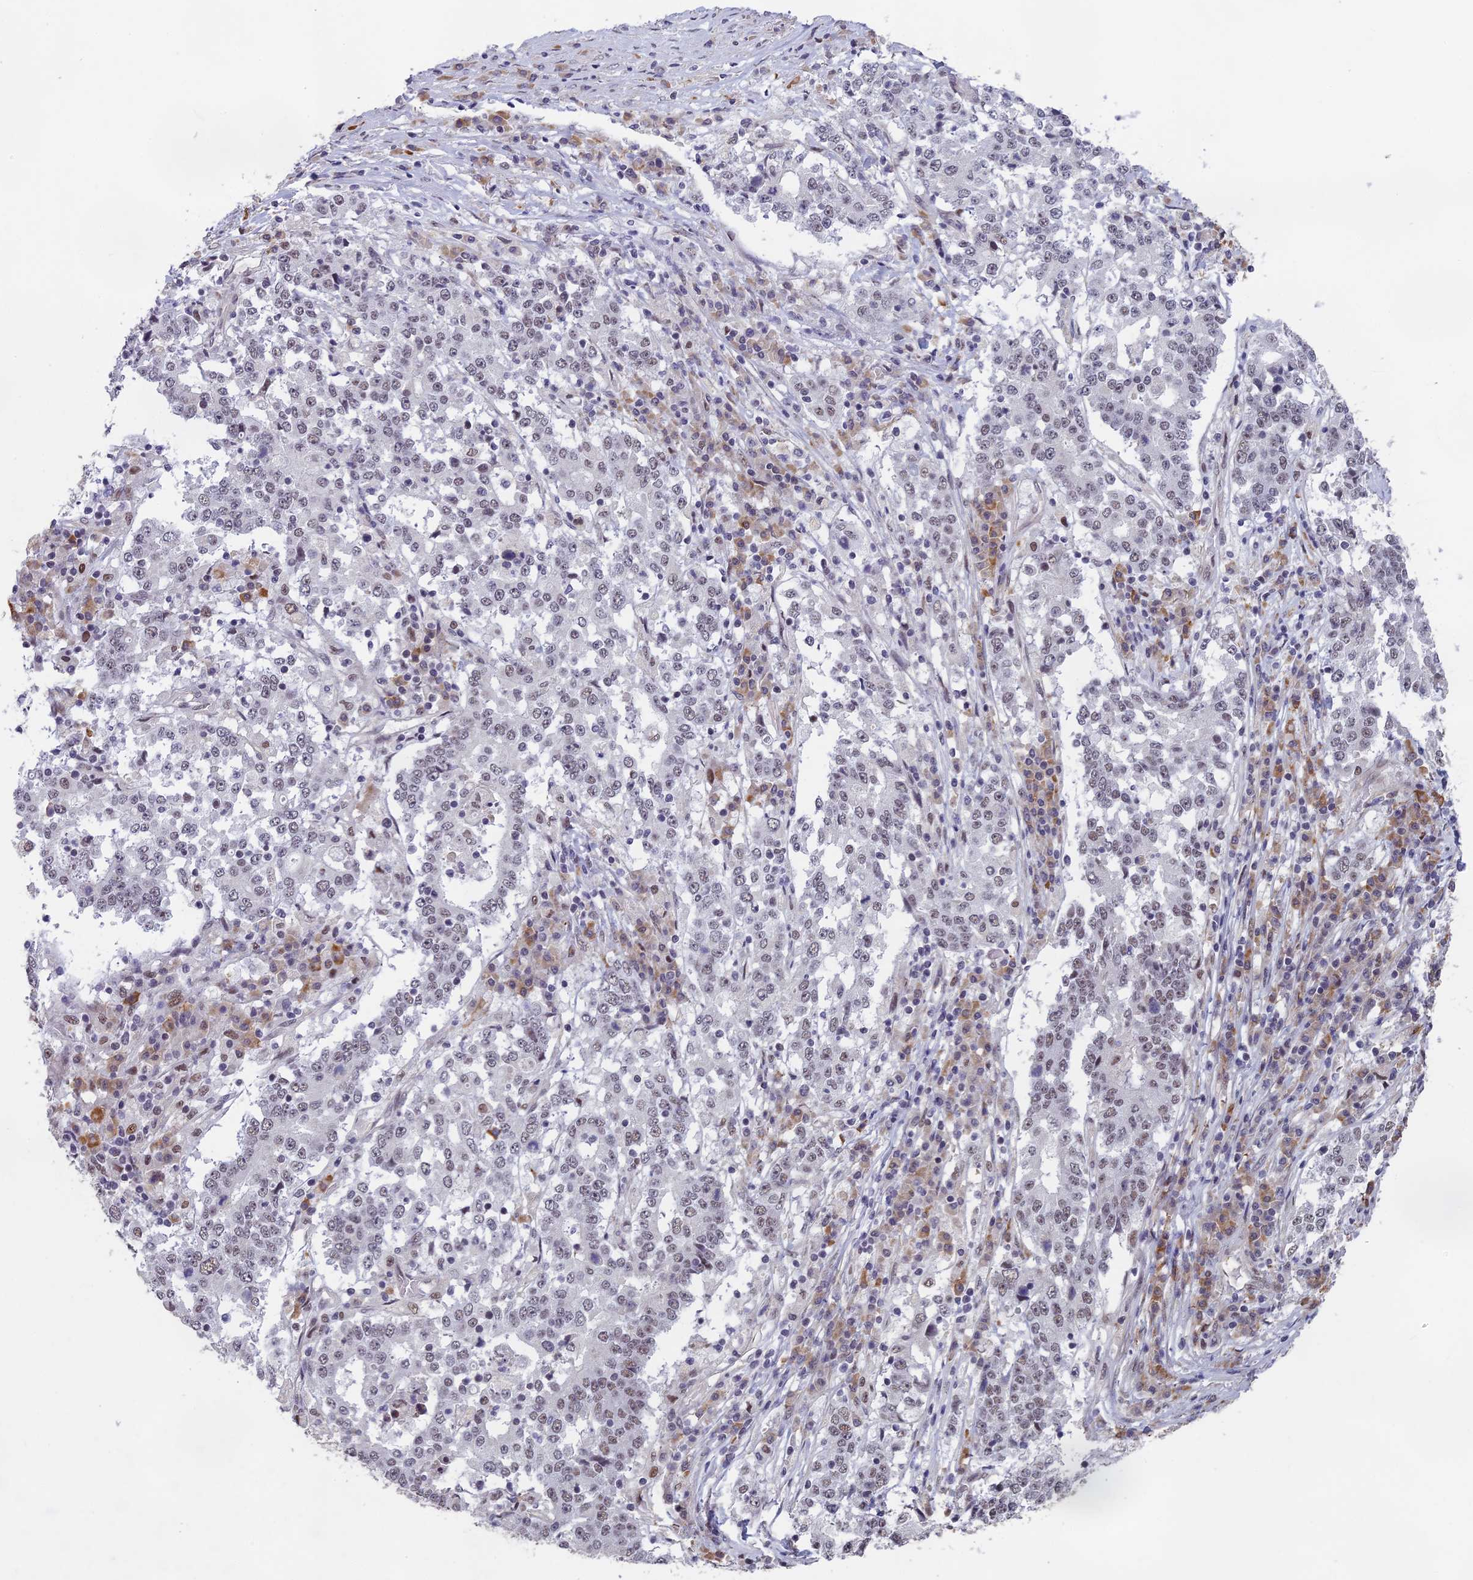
{"staining": {"intensity": "negative", "quantity": "none", "location": "none"}, "tissue": "stomach cancer", "cell_type": "Tumor cells", "image_type": "cancer", "snomed": [{"axis": "morphology", "description": "Adenocarcinoma, NOS"}, {"axis": "topography", "description": "Stomach"}], "caption": "The photomicrograph displays no staining of tumor cells in stomach cancer.", "gene": "MORF4L1", "patient": {"sex": "male", "age": 59}}